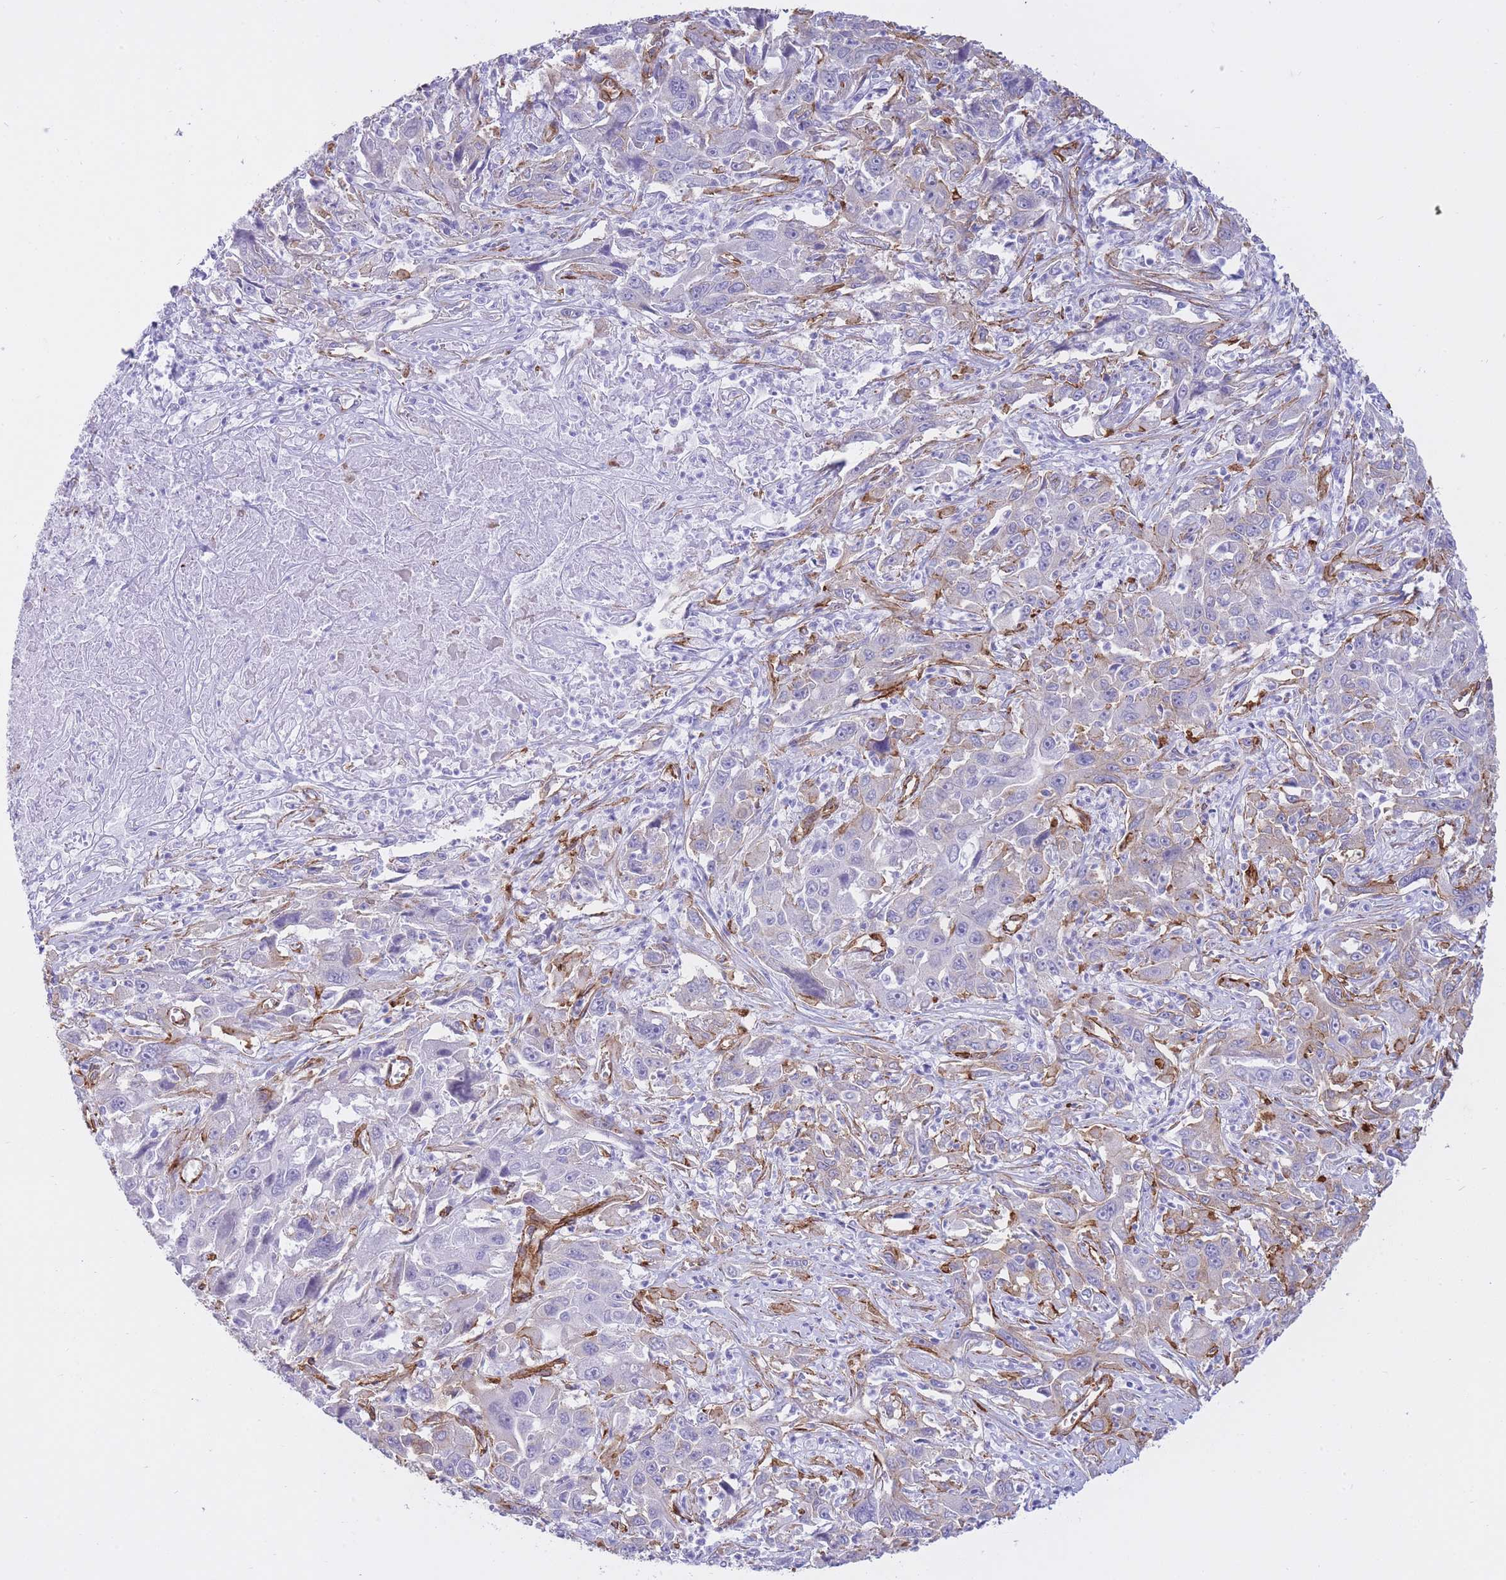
{"staining": {"intensity": "negative", "quantity": "none", "location": "none"}, "tissue": "liver cancer", "cell_type": "Tumor cells", "image_type": "cancer", "snomed": [{"axis": "morphology", "description": "Carcinoma, Hepatocellular, NOS"}, {"axis": "topography", "description": "Liver"}], "caption": "Human liver cancer (hepatocellular carcinoma) stained for a protein using immunohistochemistry demonstrates no staining in tumor cells.", "gene": "CAVIN1", "patient": {"sex": "male", "age": 63}}